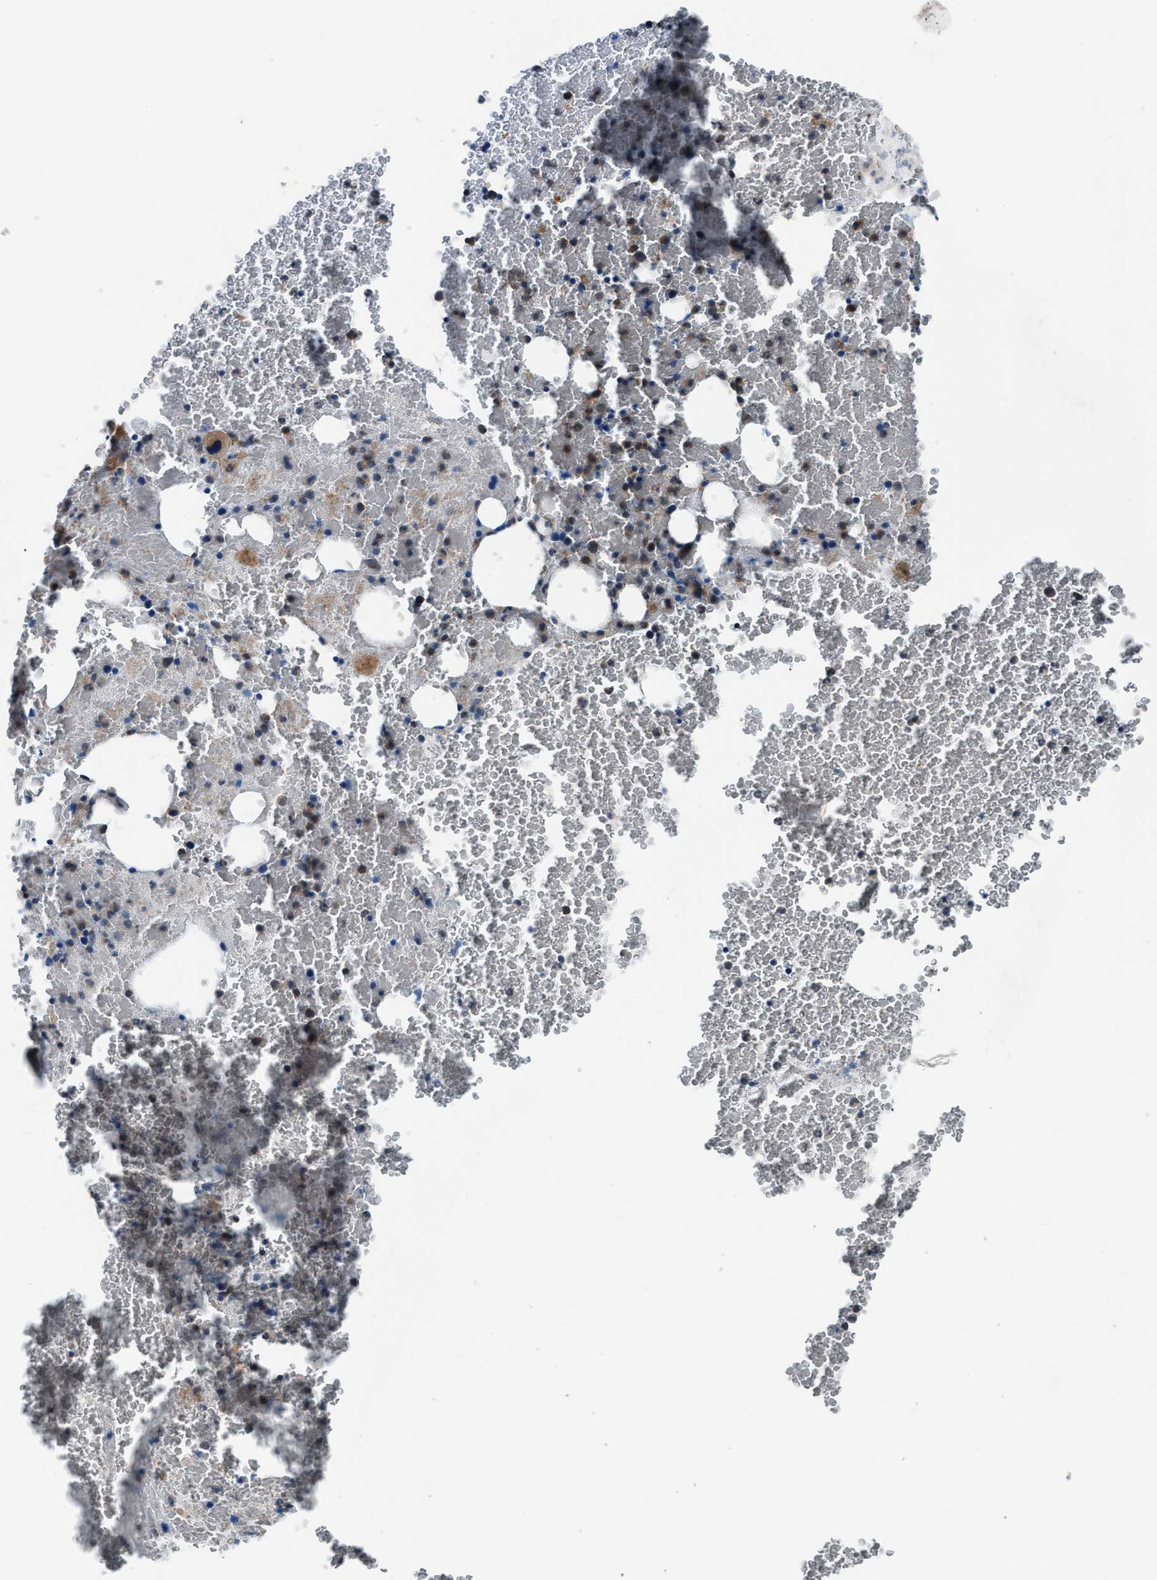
{"staining": {"intensity": "moderate", "quantity": ">75%", "location": "cytoplasmic/membranous"}, "tissue": "bone marrow", "cell_type": "Hematopoietic cells", "image_type": "normal", "snomed": [{"axis": "morphology", "description": "Normal tissue, NOS"}, {"axis": "morphology", "description": "Inflammation, NOS"}, {"axis": "topography", "description": "Bone marrow"}], "caption": "Immunohistochemical staining of benign human bone marrow shows >75% levels of moderate cytoplasmic/membranous protein staining in approximately >75% of hematopoietic cells.", "gene": "ENSG00000281039", "patient": {"sex": "male", "age": 47}}